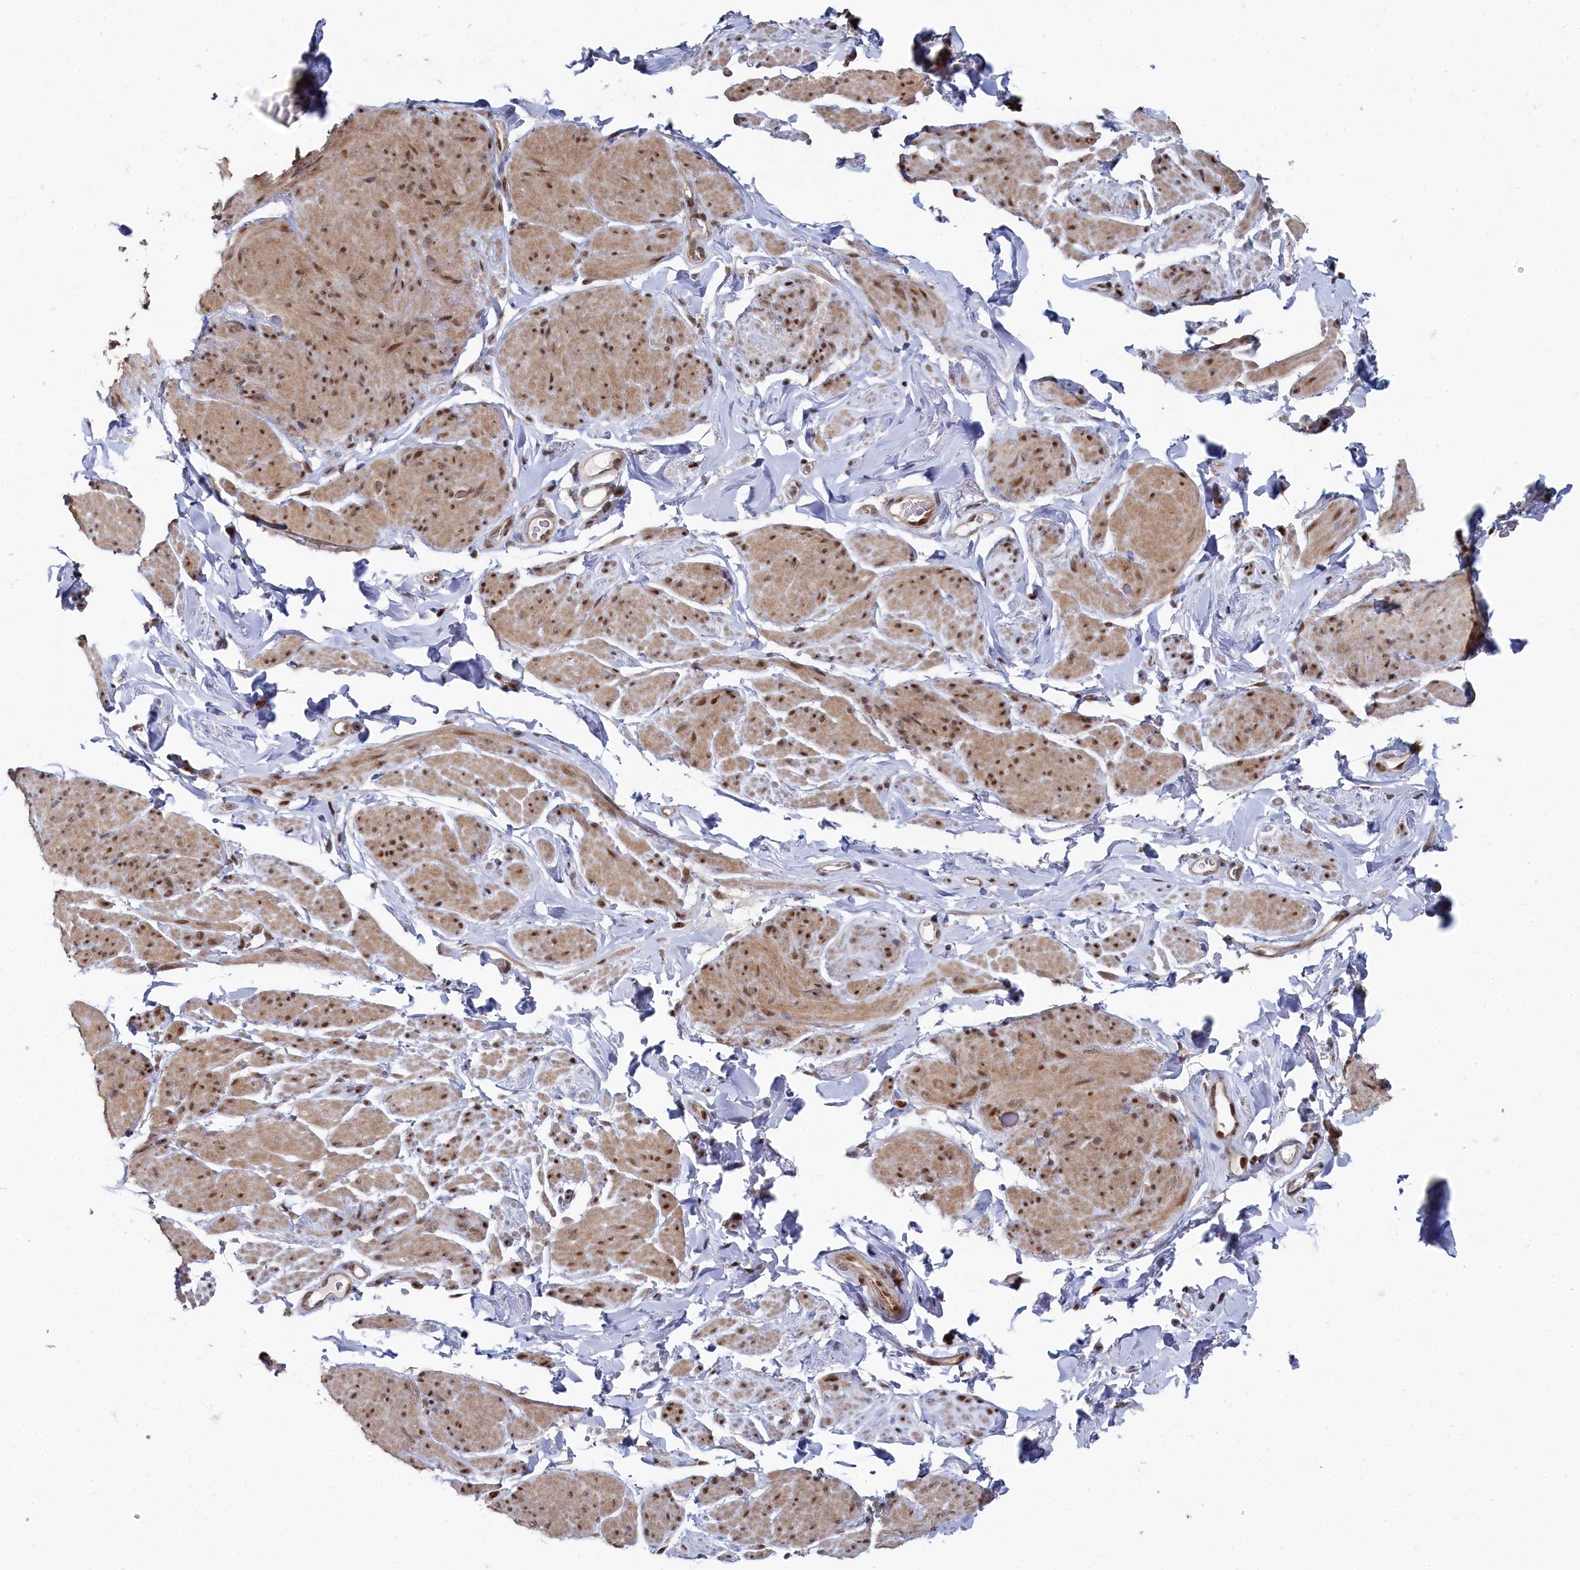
{"staining": {"intensity": "moderate", "quantity": "25%-75%", "location": "cytoplasmic/membranous,nuclear"}, "tissue": "smooth muscle", "cell_type": "Smooth muscle cells", "image_type": "normal", "snomed": [{"axis": "morphology", "description": "Normal tissue, NOS"}, {"axis": "topography", "description": "Smooth muscle"}, {"axis": "topography", "description": "Peripheral nerve tissue"}], "caption": "The photomicrograph displays a brown stain indicating the presence of a protein in the cytoplasmic/membranous,nuclear of smooth muscle cells in smooth muscle.", "gene": "BUB3", "patient": {"sex": "male", "age": 69}}